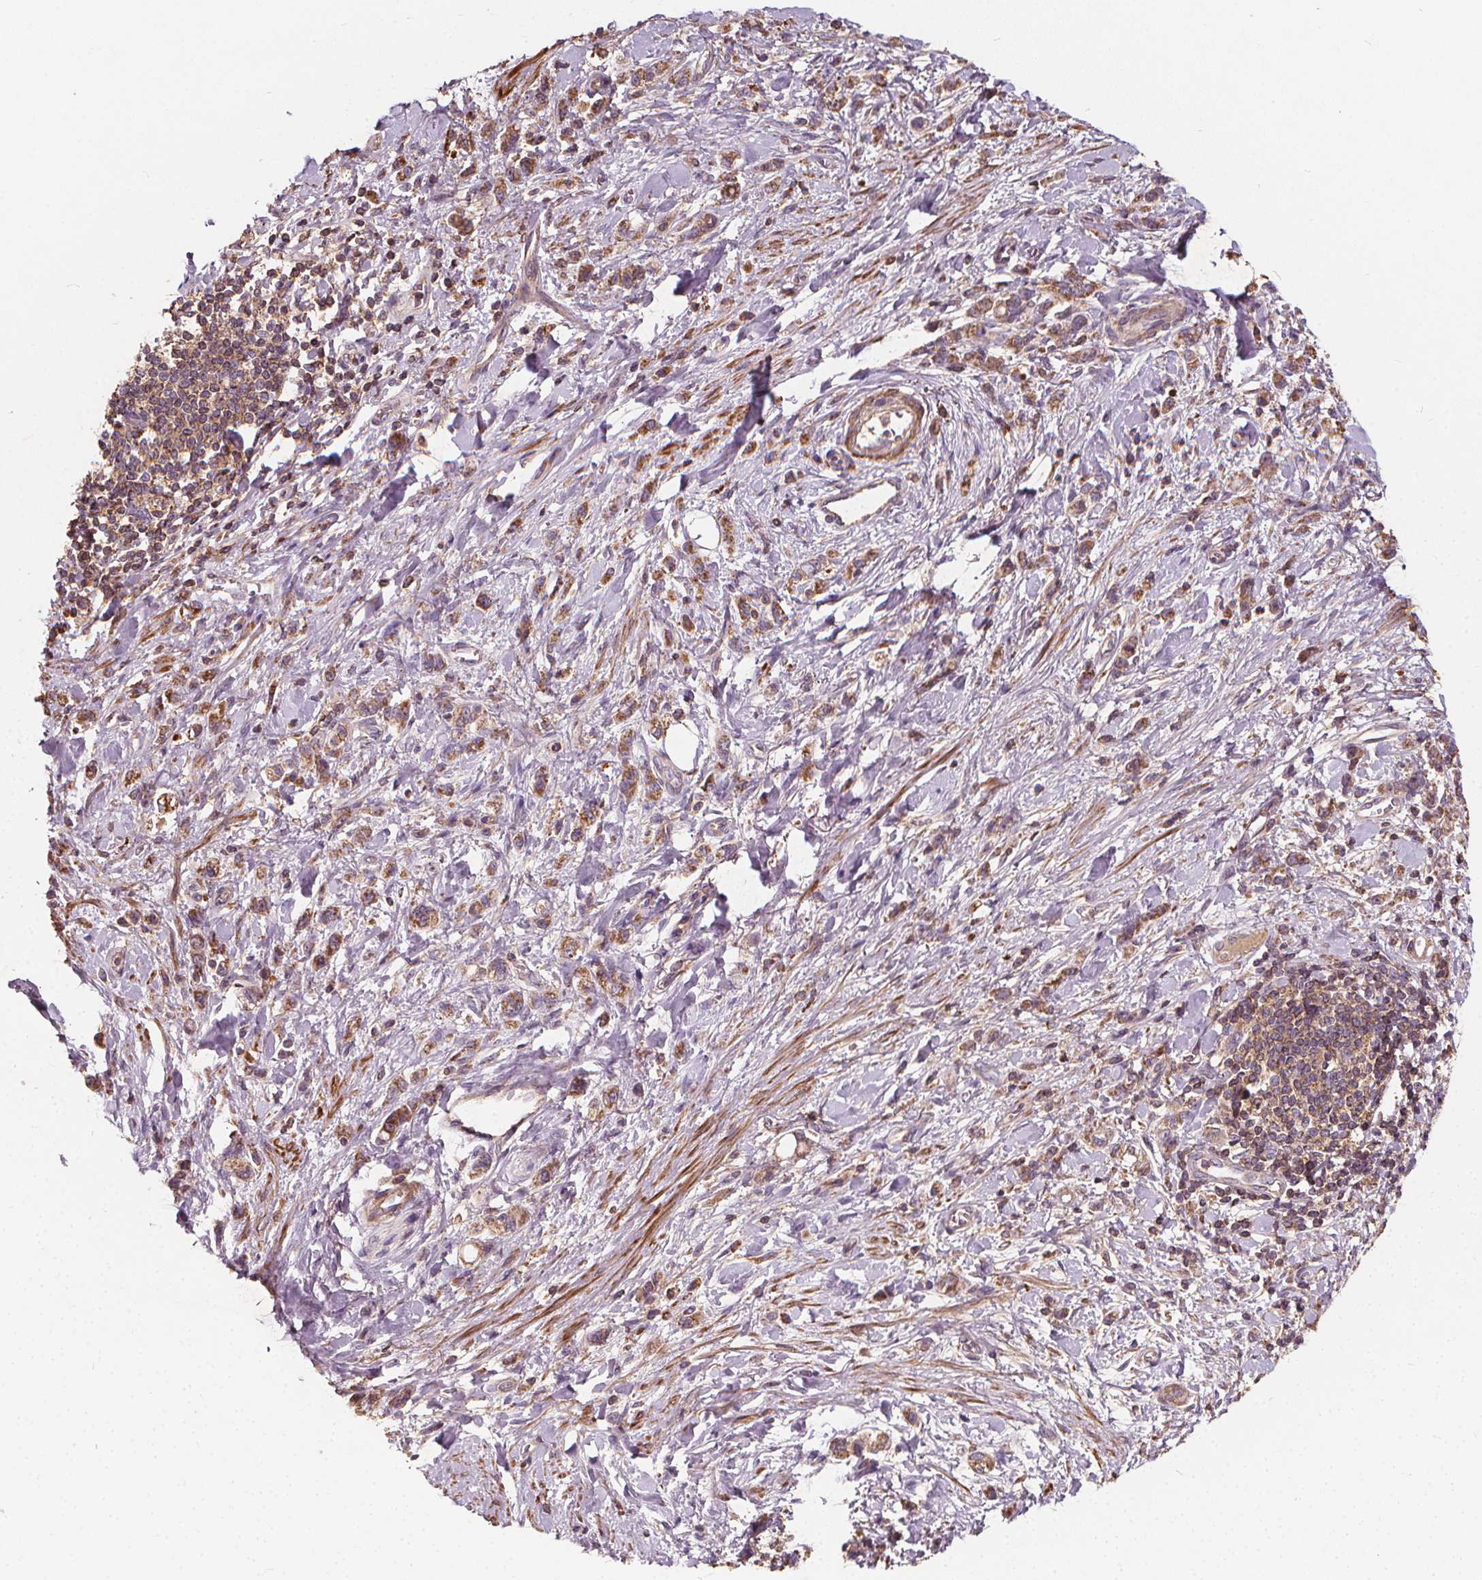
{"staining": {"intensity": "moderate", "quantity": ">75%", "location": "cytoplasmic/membranous"}, "tissue": "stomach cancer", "cell_type": "Tumor cells", "image_type": "cancer", "snomed": [{"axis": "morphology", "description": "Adenocarcinoma, NOS"}, {"axis": "topography", "description": "Stomach"}], "caption": "This photomicrograph demonstrates stomach cancer stained with immunohistochemistry to label a protein in brown. The cytoplasmic/membranous of tumor cells show moderate positivity for the protein. Nuclei are counter-stained blue.", "gene": "ORAI2", "patient": {"sex": "male", "age": 77}}